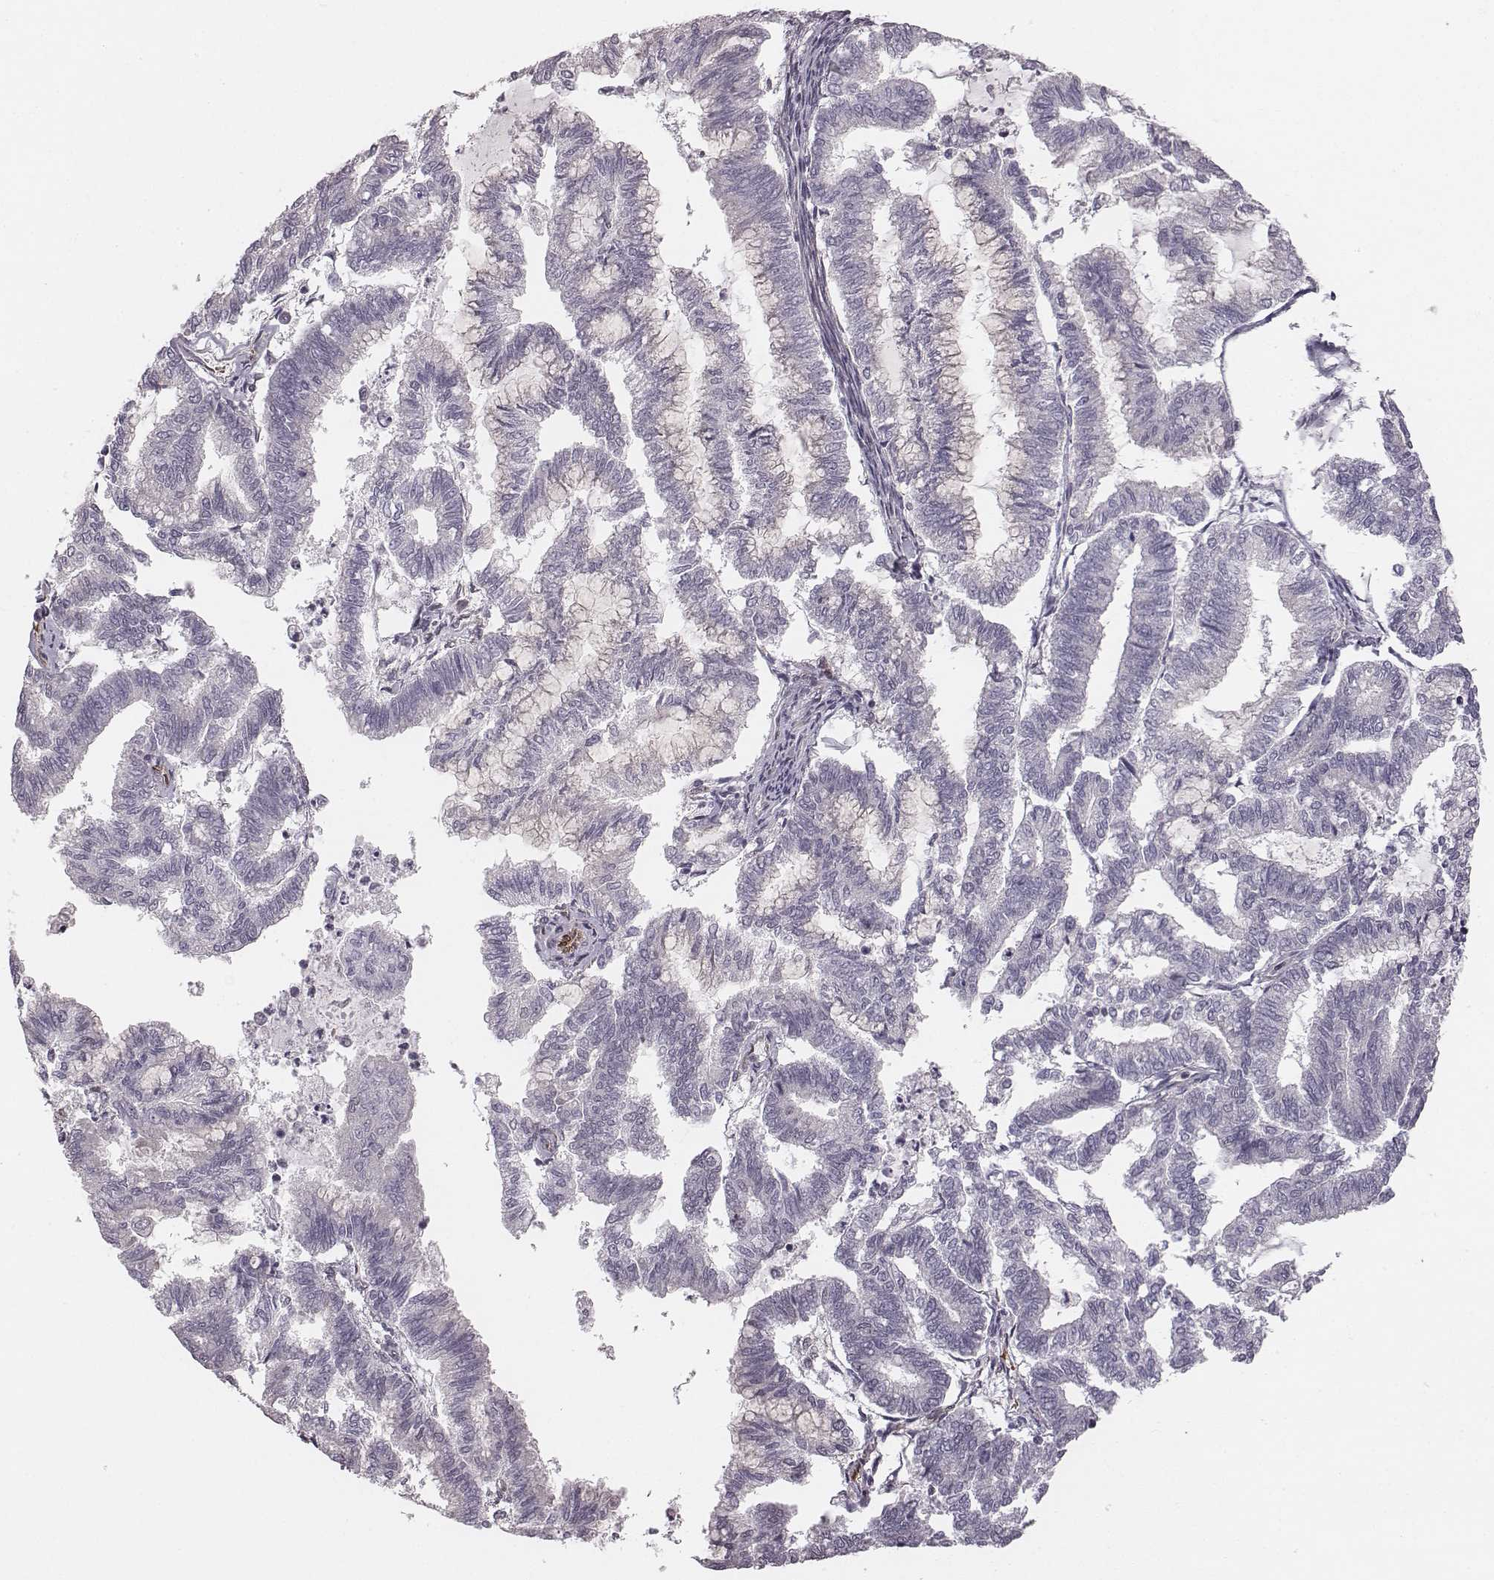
{"staining": {"intensity": "negative", "quantity": "none", "location": "none"}, "tissue": "endometrial cancer", "cell_type": "Tumor cells", "image_type": "cancer", "snomed": [{"axis": "morphology", "description": "Adenocarcinoma, NOS"}, {"axis": "topography", "description": "Endometrium"}], "caption": "Immunohistochemistry image of human endometrial cancer (adenocarcinoma) stained for a protein (brown), which reveals no expression in tumor cells. (Stains: DAB immunohistochemistry (IHC) with hematoxylin counter stain, Microscopy: brightfield microscopy at high magnification).", "gene": "RPGRIP1", "patient": {"sex": "female", "age": 79}}